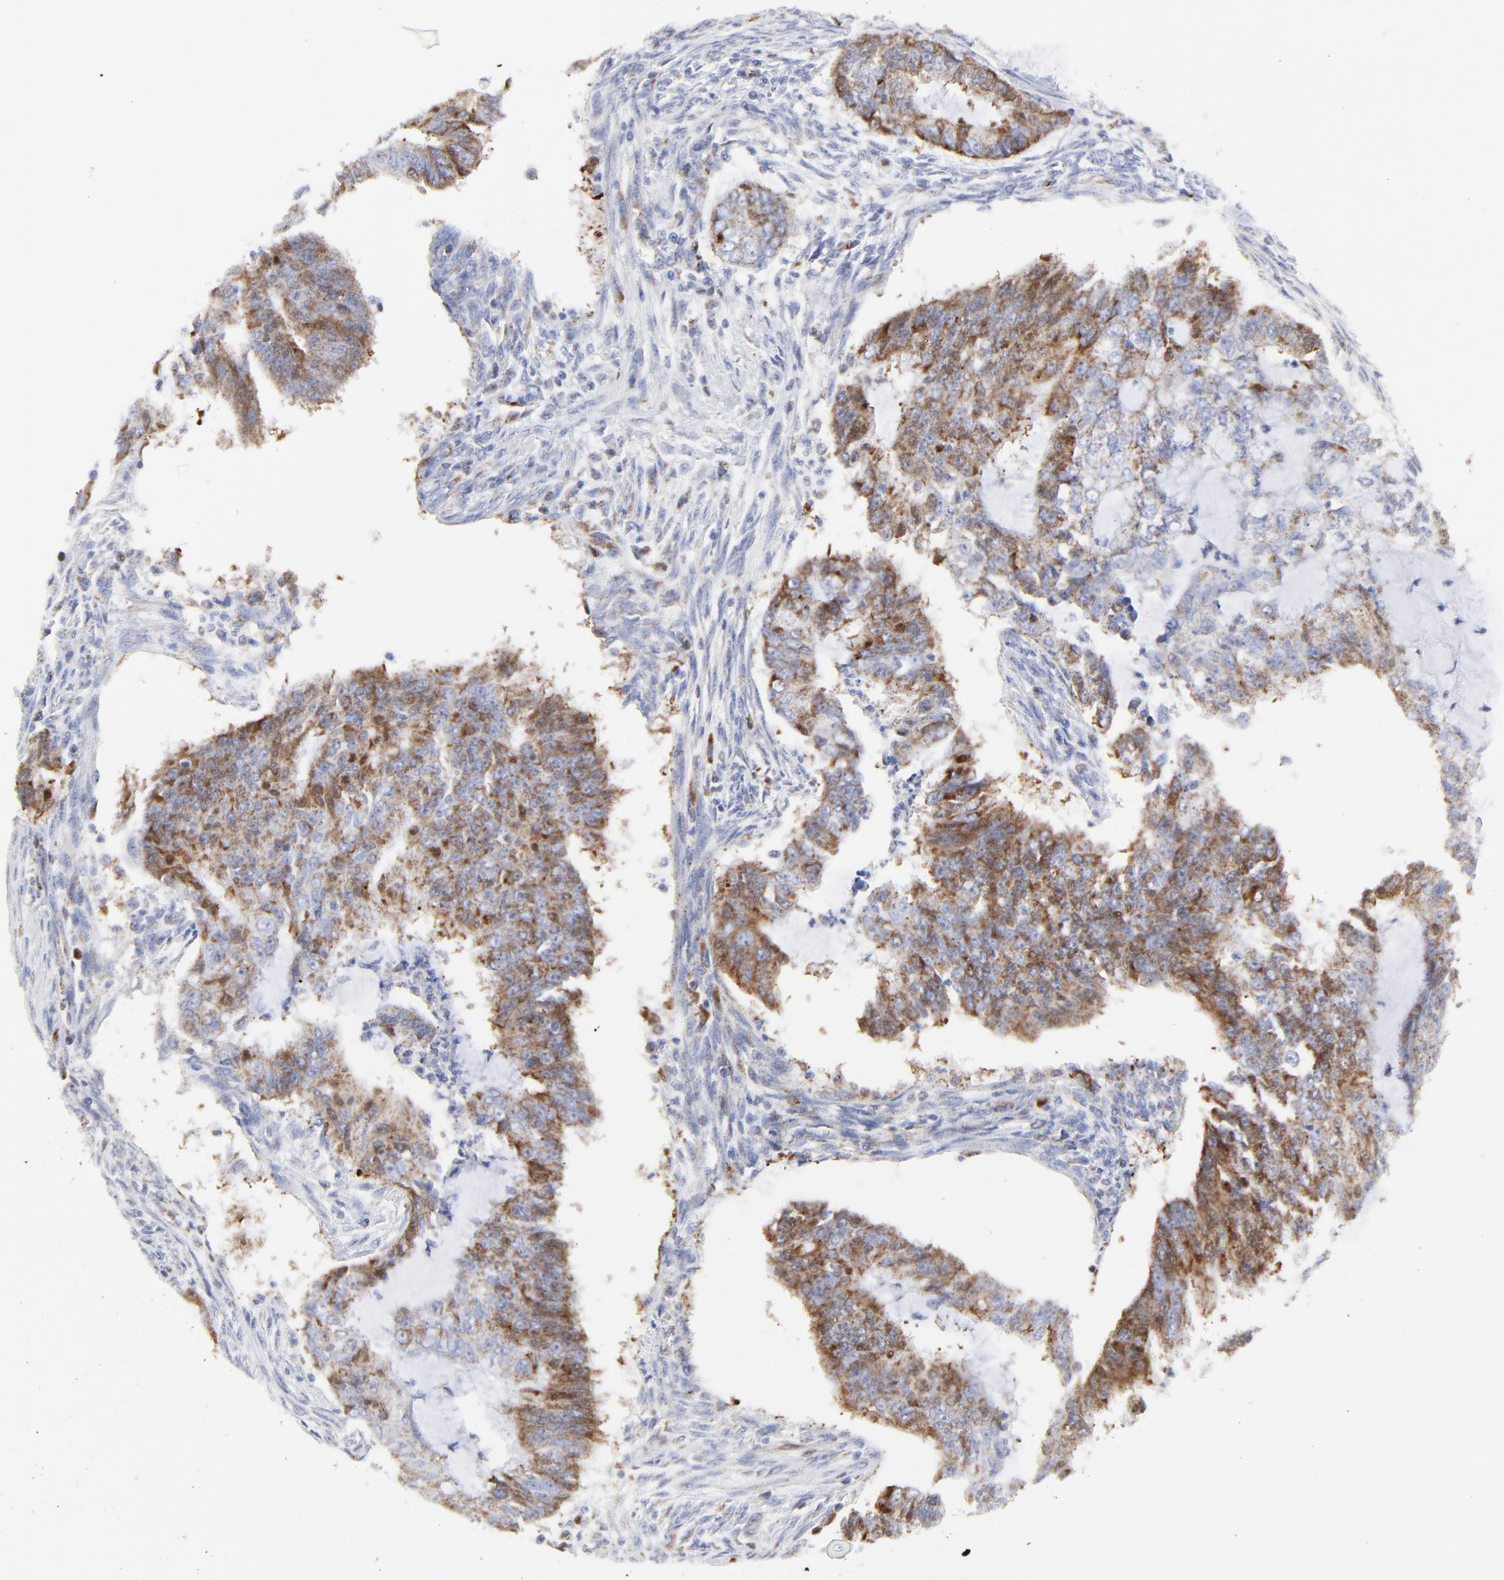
{"staining": {"intensity": "moderate", "quantity": ">75%", "location": "cytoplasmic/membranous"}, "tissue": "endometrial cancer", "cell_type": "Tumor cells", "image_type": "cancer", "snomed": [{"axis": "morphology", "description": "Adenocarcinoma, NOS"}, {"axis": "topography", "description": "Endometrium"}], "caption": "DAB (3,3'-diaminobenzidine) immunohistochemical staining of endometrial cancer shows moderate cytoplasmic/membranous protein positivity in approximately >75% of tumor cells.", "gene": "NCAPH", "patient": {"sex": "female", "age": 75}}